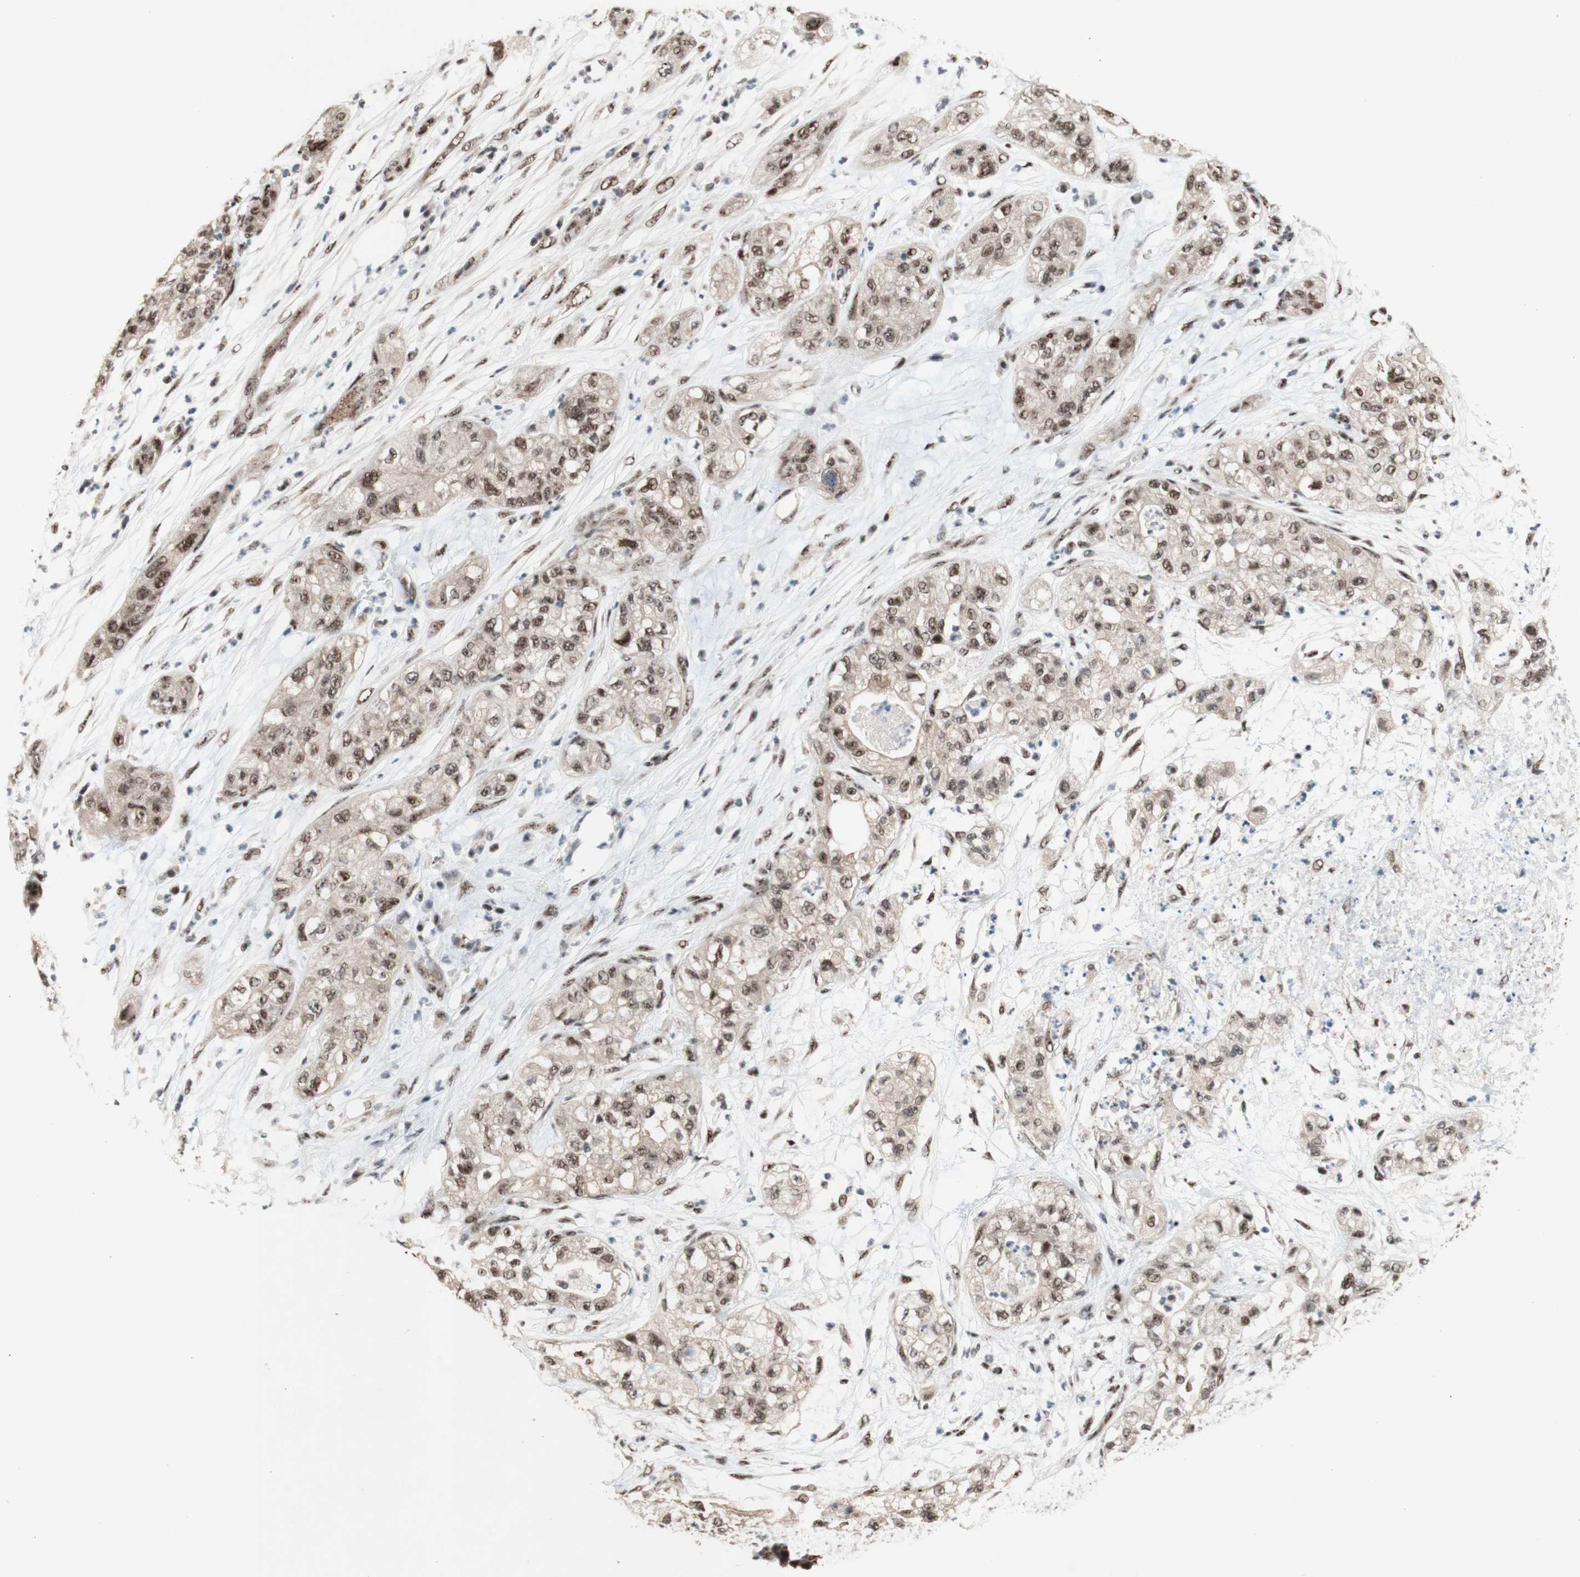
{"staining": {"intensity": "moderate", "quantity": ">75%", "location": "nuclear"}, "tissue": "pancreatic cancer", "cell_type": "Tumor cells", "image_type": "cancer", "snomed": [{"axis": "morphology", "description": "Adenocarcinoma, NOS"}, {"axis": "topography", "description": "Pancreas"}], "caption": "Pancreatic adenocarcinoma stained with a protein marker shows moderate staining in tumor cells.", "gene": "TLE1", "patient": {"sex": "female", "age": 78}}